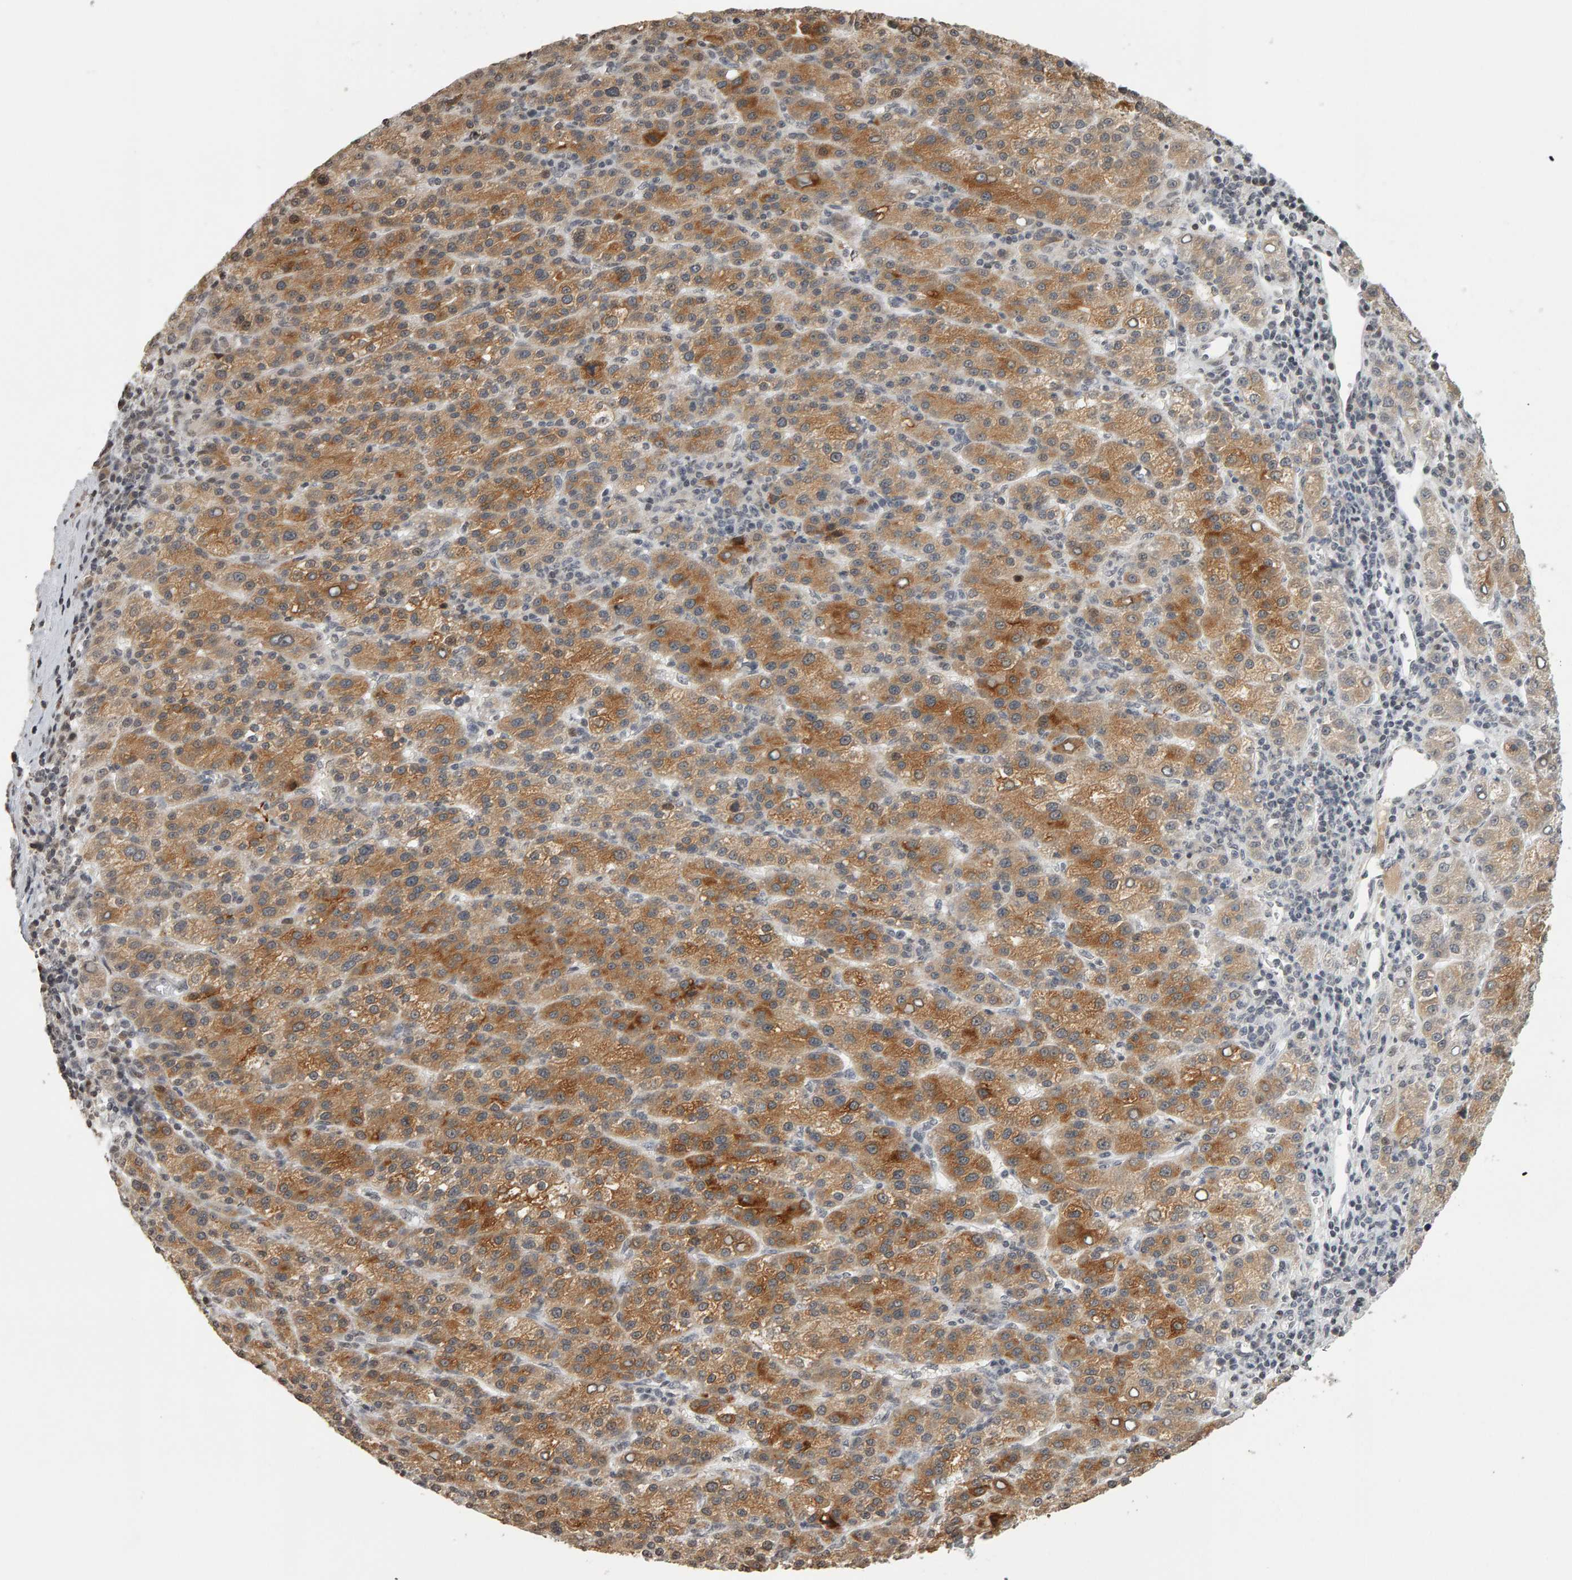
{"staining": {"intensity": "moderate", "quantity": ">75%", "location": "cytoplasmic/membranous"}, "tissue": "liver cancer", "cell_type": "Tumor cells", "image_type": "cancer", "snomed": [{"axis": "morphology", "description": "Carcinoma, Hepatocellular, NOS"}, {"axis": "topography", "description": "Liver"}], "caption": "Liver hepatocellular carcinoma stained with DAB immunohistochemistry (IHC) shows medium levels of moderate cytoplasmic/membranous expression in approximately >75% of tumor cells.", "gene": "TRAM1", "patient": {"sex": "female", "age": 58}}